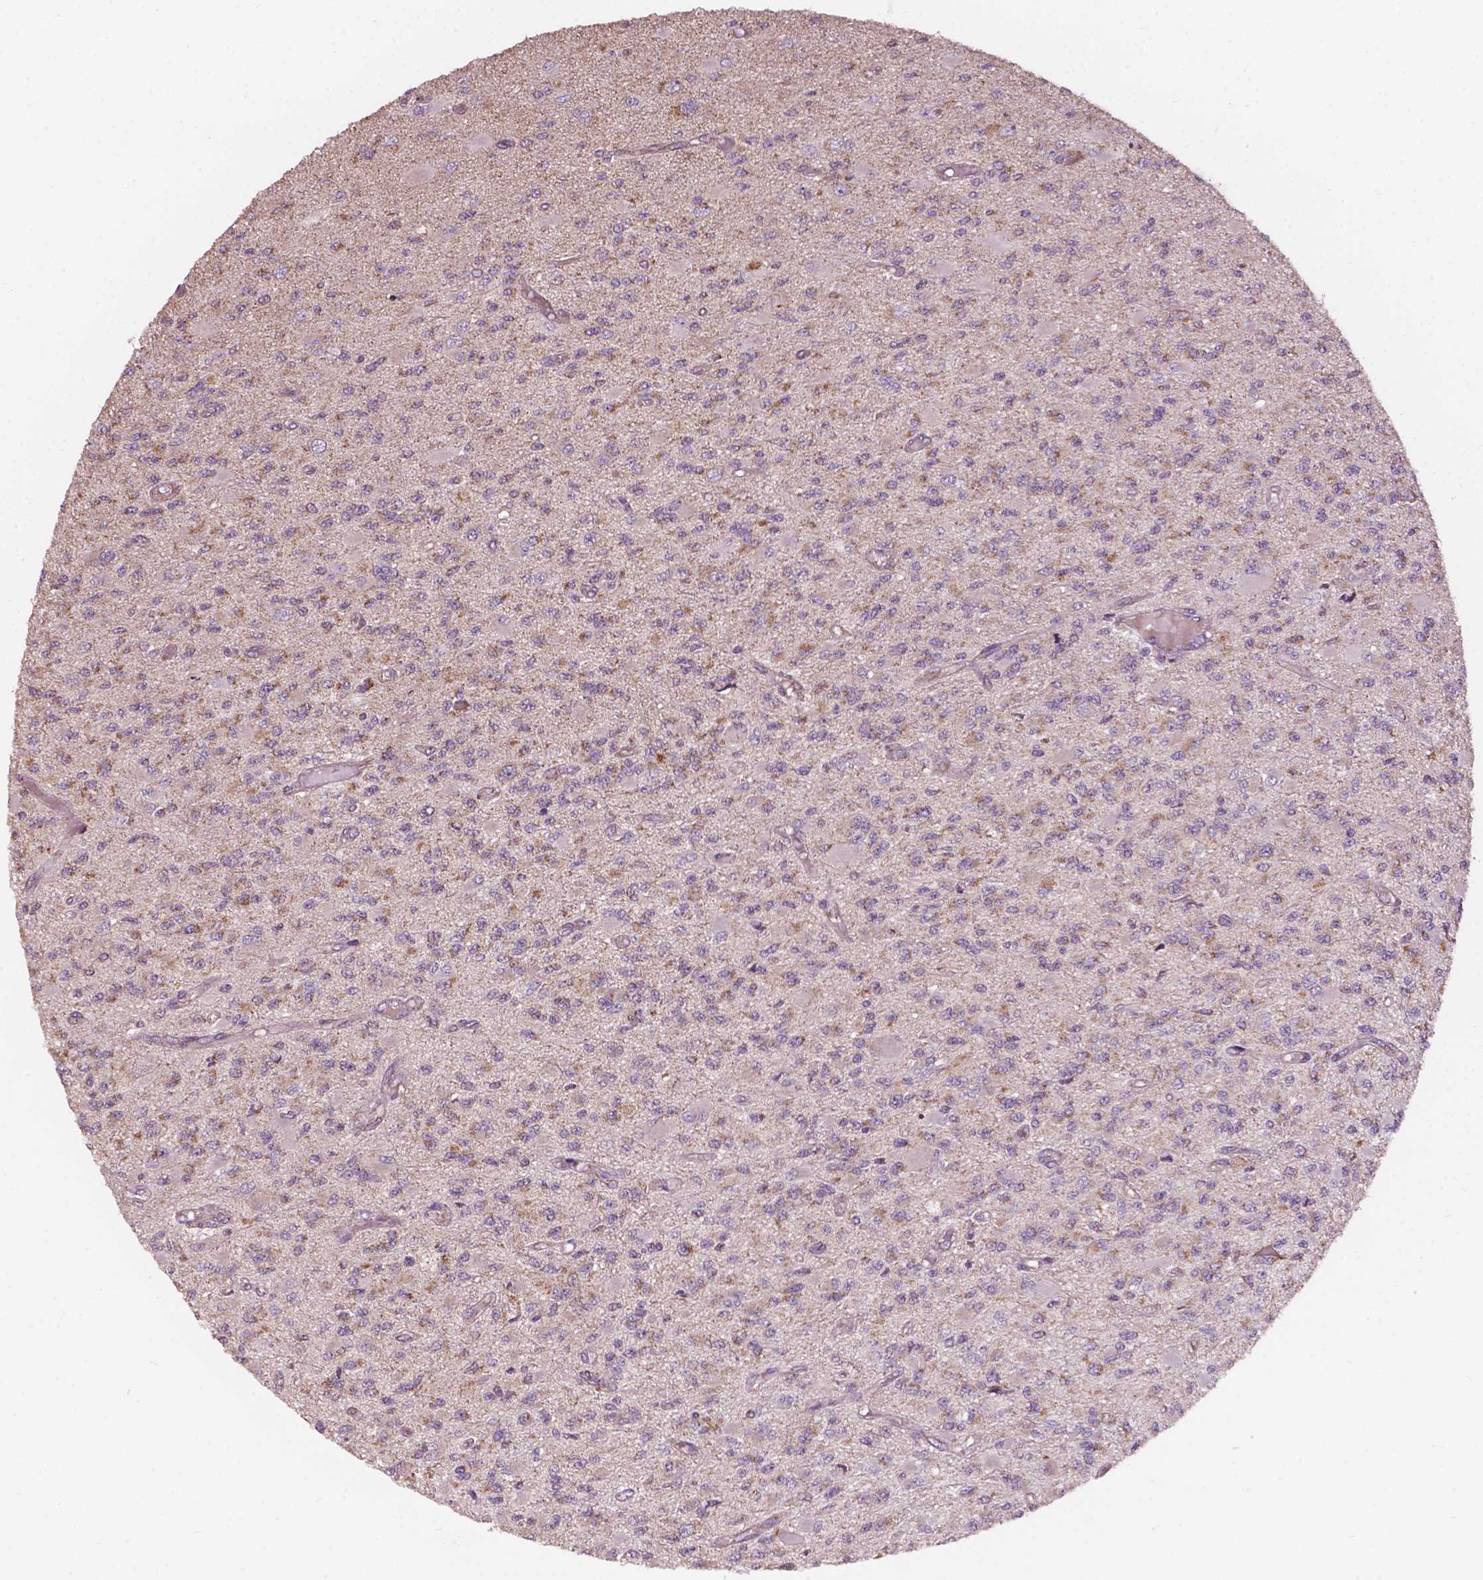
{"staining": {"intensity": "weak", "quantity": "25%-75%", "location": "cytoplasmic/membranous"}, "tissue": "glioma", "cell_type": "Tumor cells", "image_type": "cancer", "snomed": [{"axis": "morphology", "description": "Glioma, malignant, High grade"}, {"axis": "topography", "description": "Brain"}], "caption": "Protein staining of glioma tissue displays weak cytoplasmic/membranous expression in about 25%-75% of tumor cells. (Stains: DAB (3,3'-diaminobenzidine) in brown, nuclei in blue, Microscopy: brightfield microscopy at high magnification).", "gene": "NDUFA10", "patient": {"sex": "female", "age": 63}}